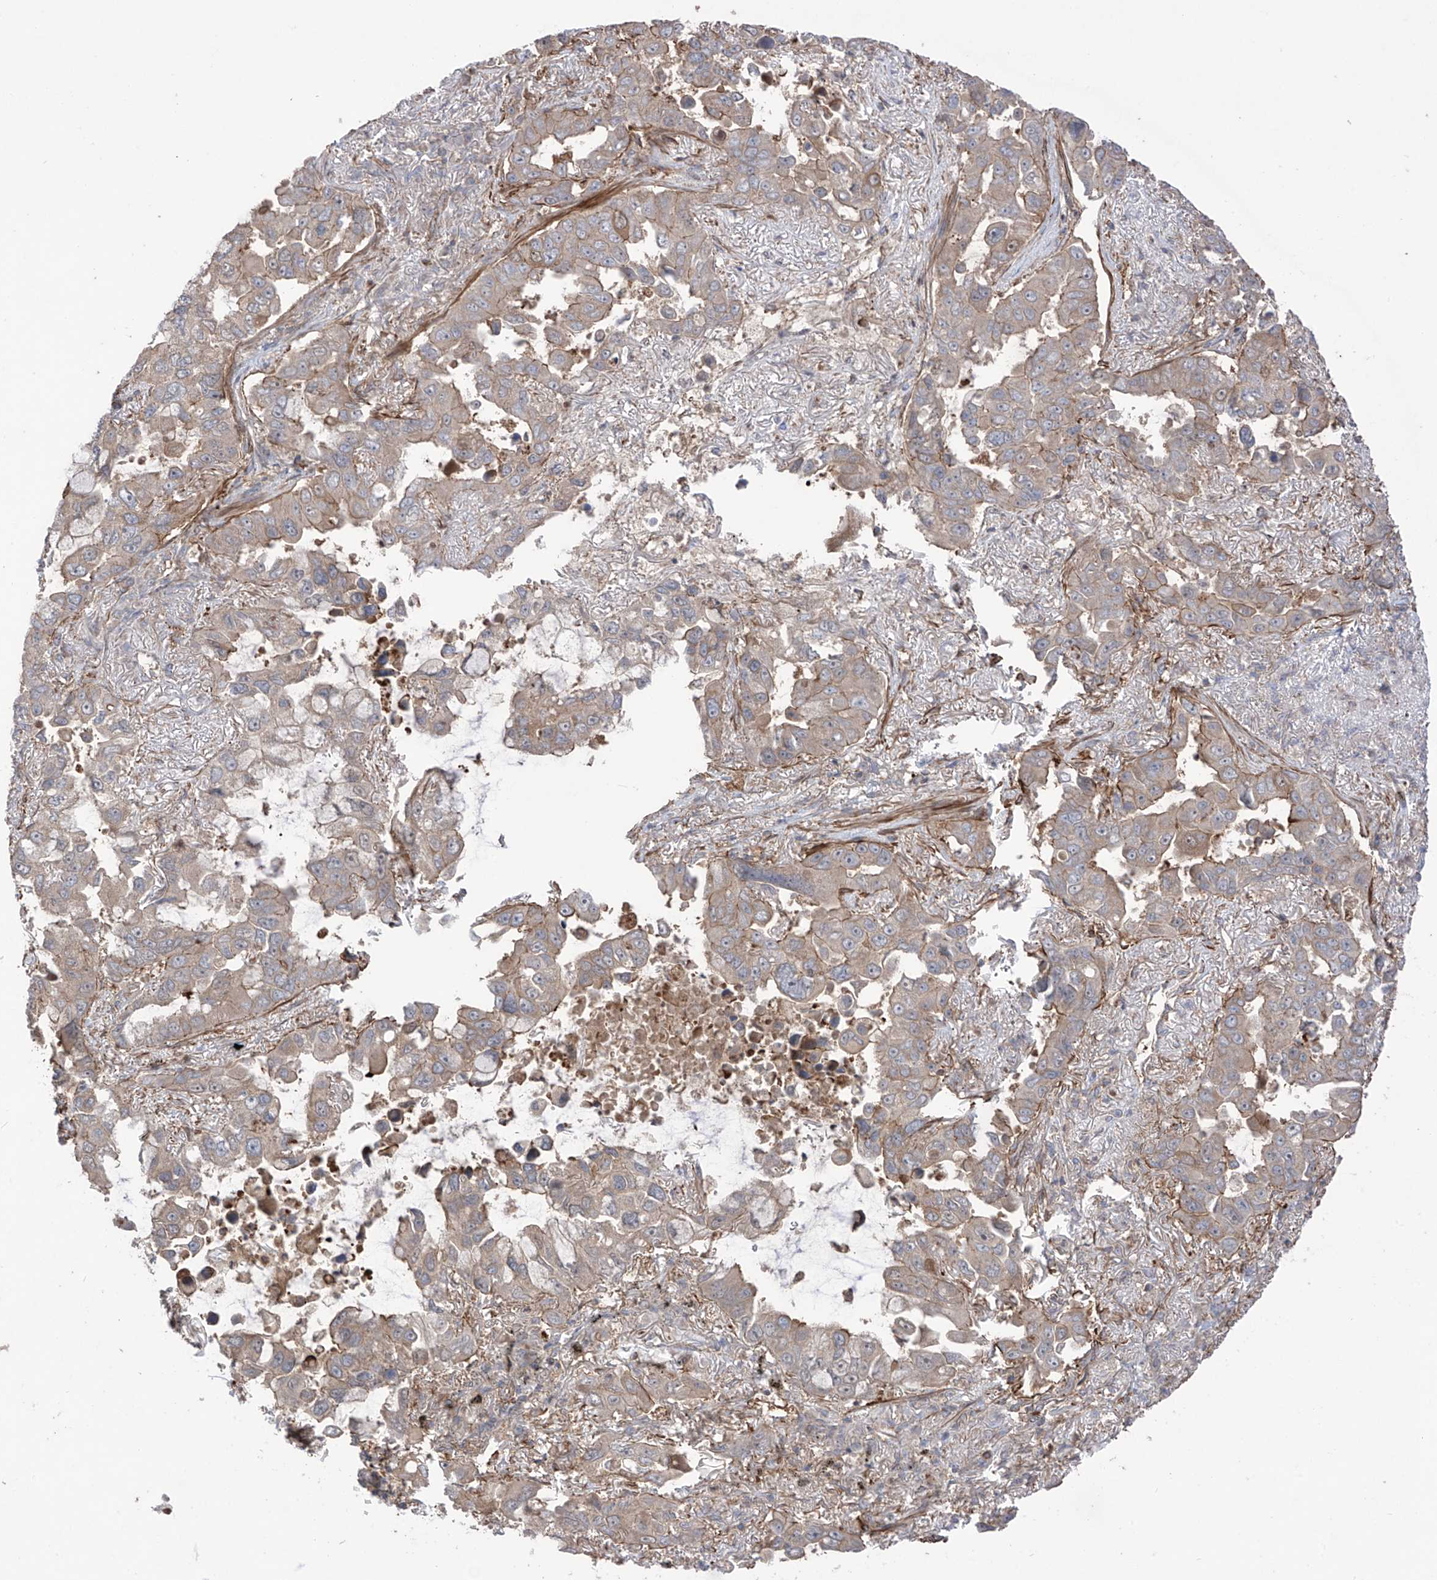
{"staining": {"intensity": "weak", "quantity": ">75%", "location": "cytoplasmic/membranous"}, "tissue": "lung cancer", "cell_type": "Tumor cells", "image_type": "cancer", "snomed": [{"axis": "morphology", "description": "Adenocarcinoma, NOS"}, {"axis": "topography", "description": "Lung"}], "caption": "This photomicrograph displays IHC staining of human lung cancer (adenocarcinoma), with low weak cytoplasmic/membranous expression in approximately >75% of tumor cells.", "gene": "TRMU", "patient": {"sex": "male", "age": 64}}